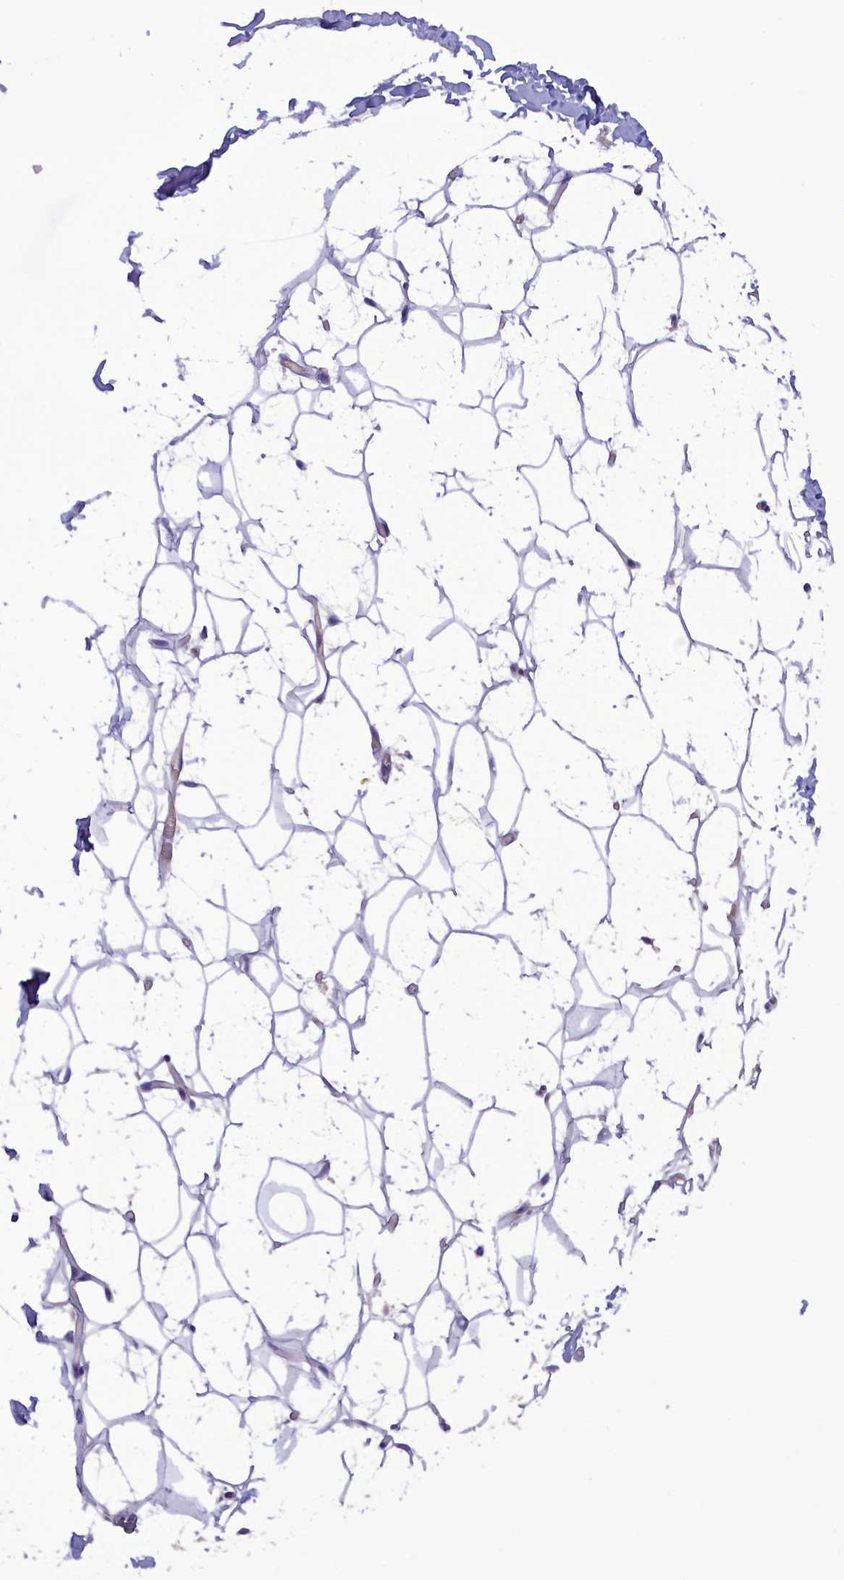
{"staining": {"intensity": "negative", "quantity": "none", "location": "none"}, "tissue": "adipose tissue", "cell_type": "Adipocytes", "image_type": "normal", "snomed": [{"axis": "morphology", "description": "Normal tissue, NOS"}, {"axis": "topography", "description": "Breast"}], "caption": "Immunohistochemistry (IHC) micrograph of normal adipose tissue: adipose tissue stained with DAB (3,3'-diaminobenzidine) shows no significant protein expression in adipocytes. (Stains: DAB IHC with hematoxylin counter stain, Microscopy: brightfield microscopy at high magnification).", "gene": "FAM149B1", "patient": {"sex": "female", "age": 26}}